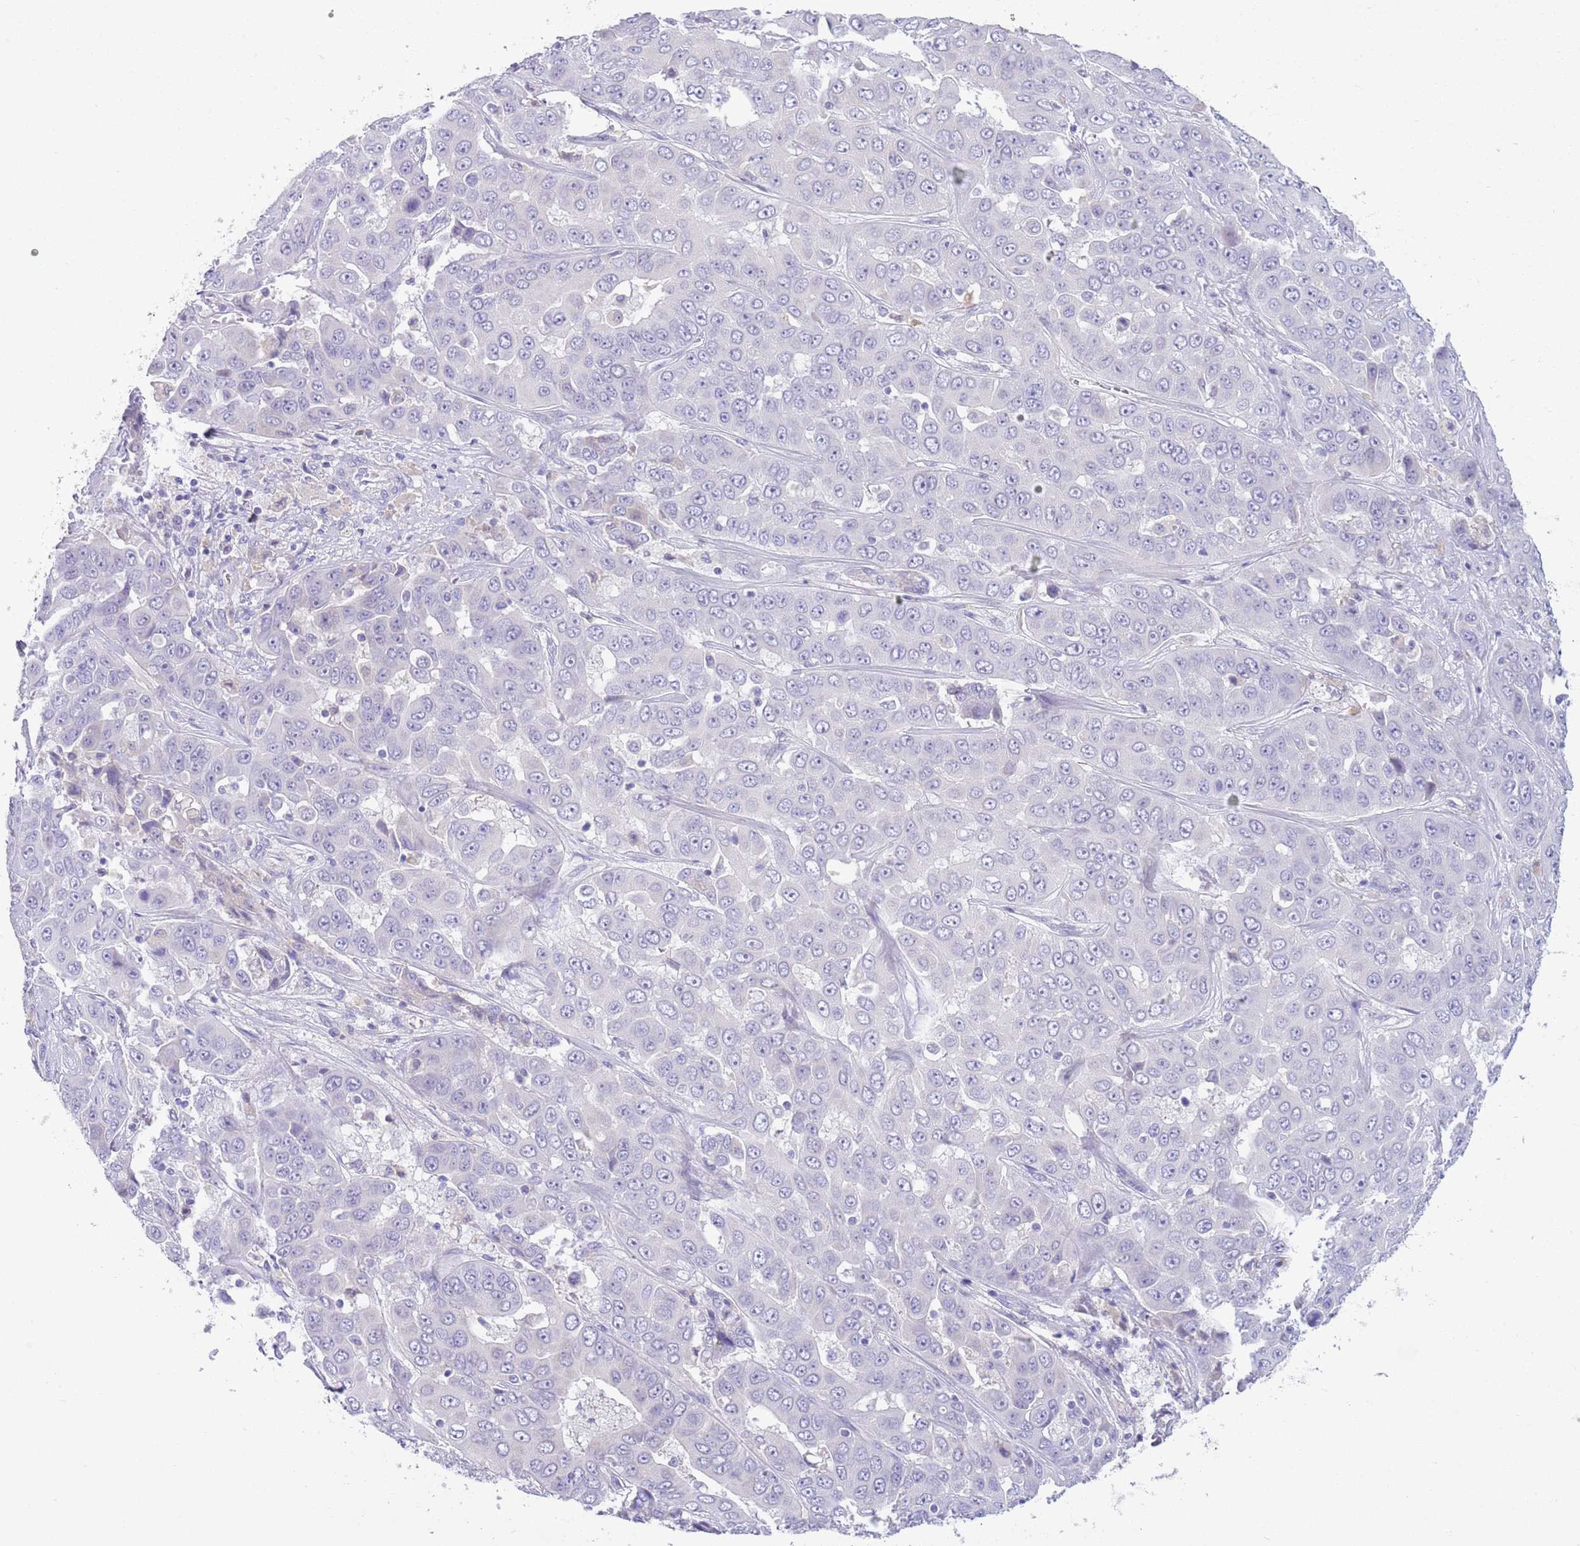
{"staining": {"intensity": "negative", "quantity": "none", "location": "none"}, "tissue": "liver cancer", "cell_type": "Tumor cells", "image_type": "cancer", "snomed": [{"axis": "morphology", "description": "Cholangiocarcinoma"}, {"axis": "topography", "description": "Liver"}], "caption": "There is no significant expression in tumor cells of liver cancer (cholangiocarcinoma). (Brightfield microscopy of DAB IHC at high magnification).", "gene": "IGFL4", "patient": {"sex": "female", "age": 52}}